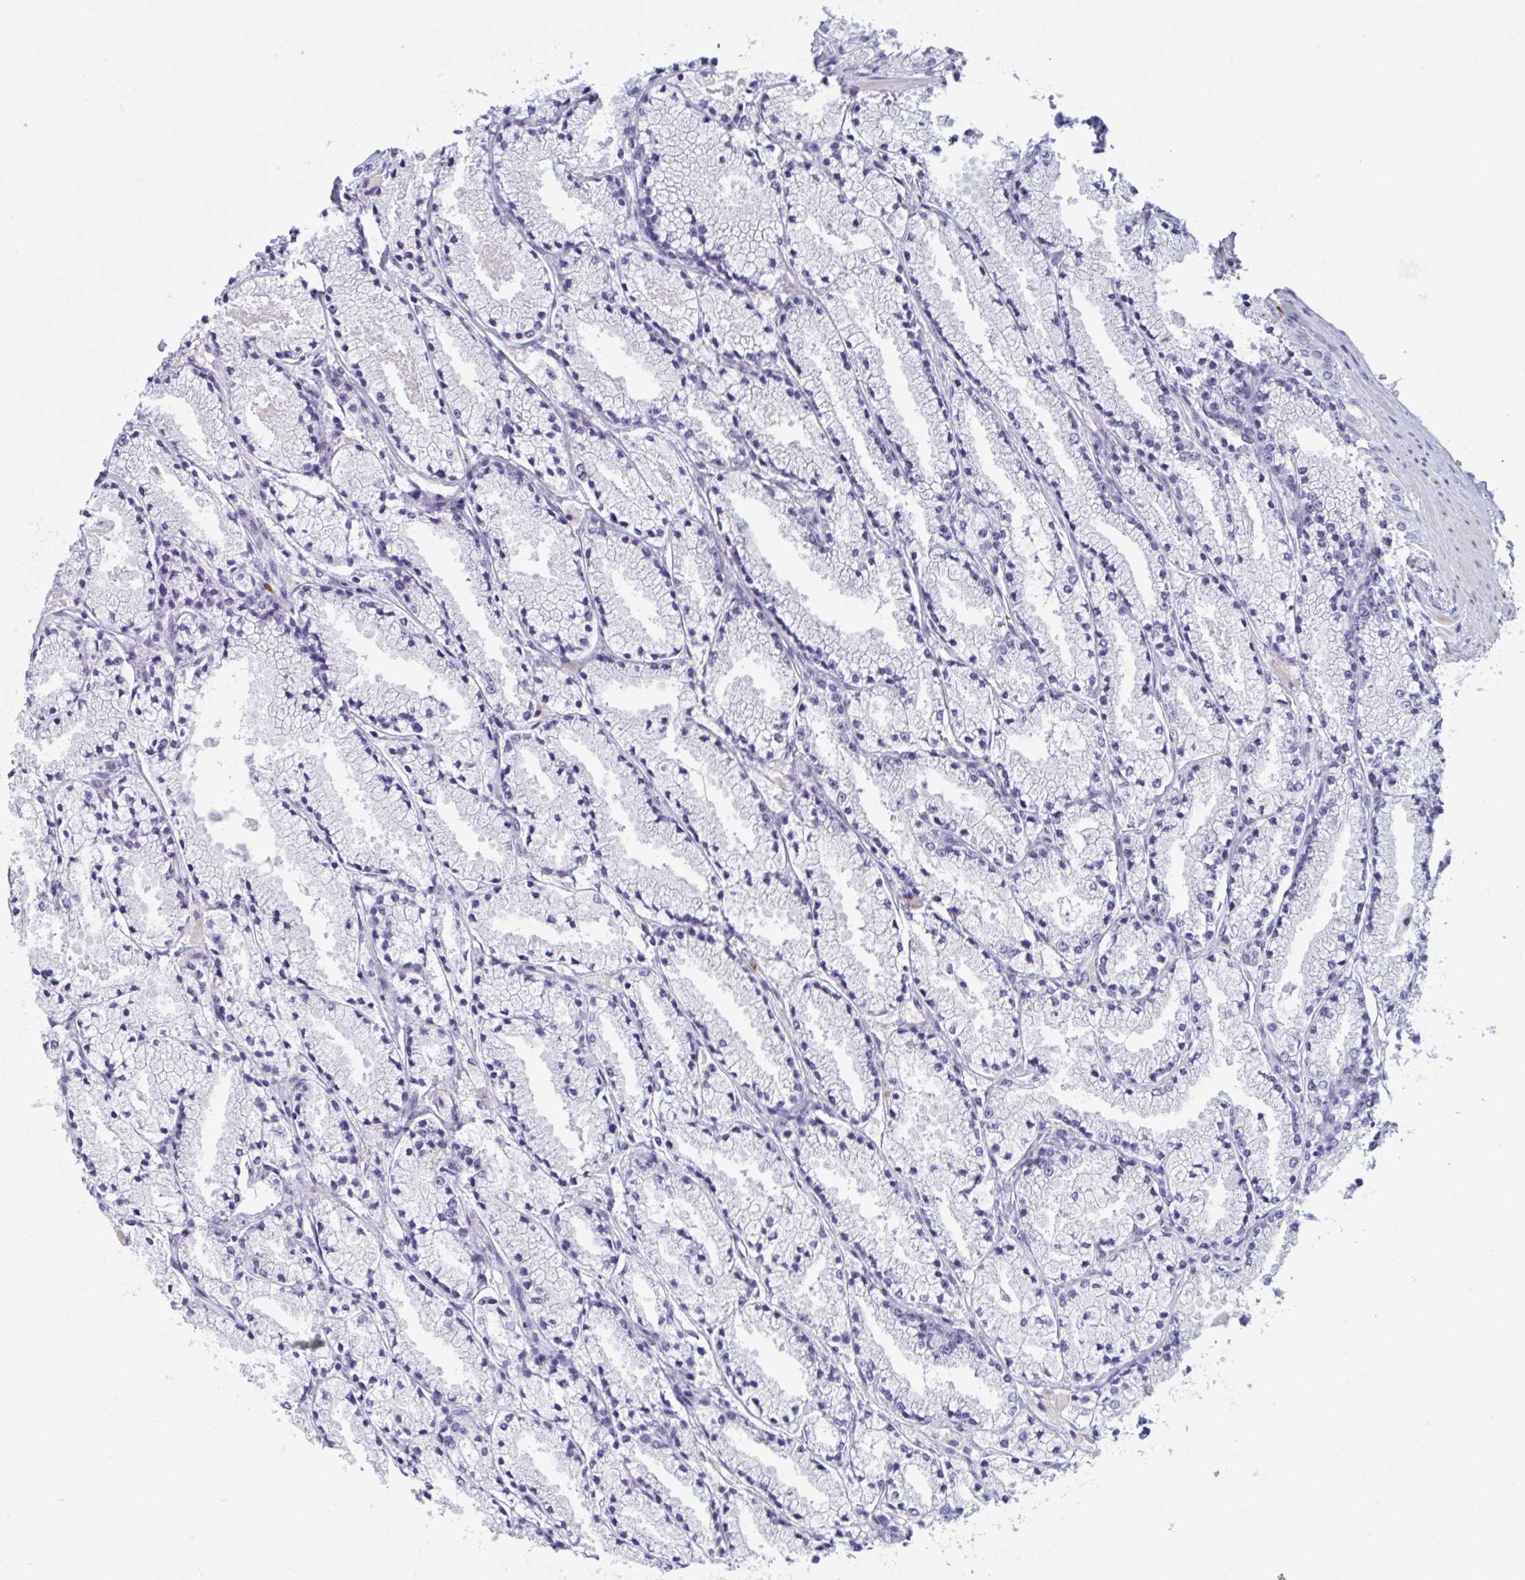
{"staining": {"intensity": "negative", "quantity": "none", "location": "none"}, "tissue": "prostate cancer", "cell_type": "Tumor cells", "image_type": "cancer", "snomed": [{"axis": "morphology", "description": "Adenocarcinoma, High grade"}, {"axis": "topography", "description": "Prostate"}], "caption": "High power microscopy image of an immunohistochemistry (IHC) photomicrograph of high-grade adenocarcinoma (prostate), revealing no significant expression in tumor cells.", "gene": "OXLD1", "patient": {"sex": "male", "age": 63}}